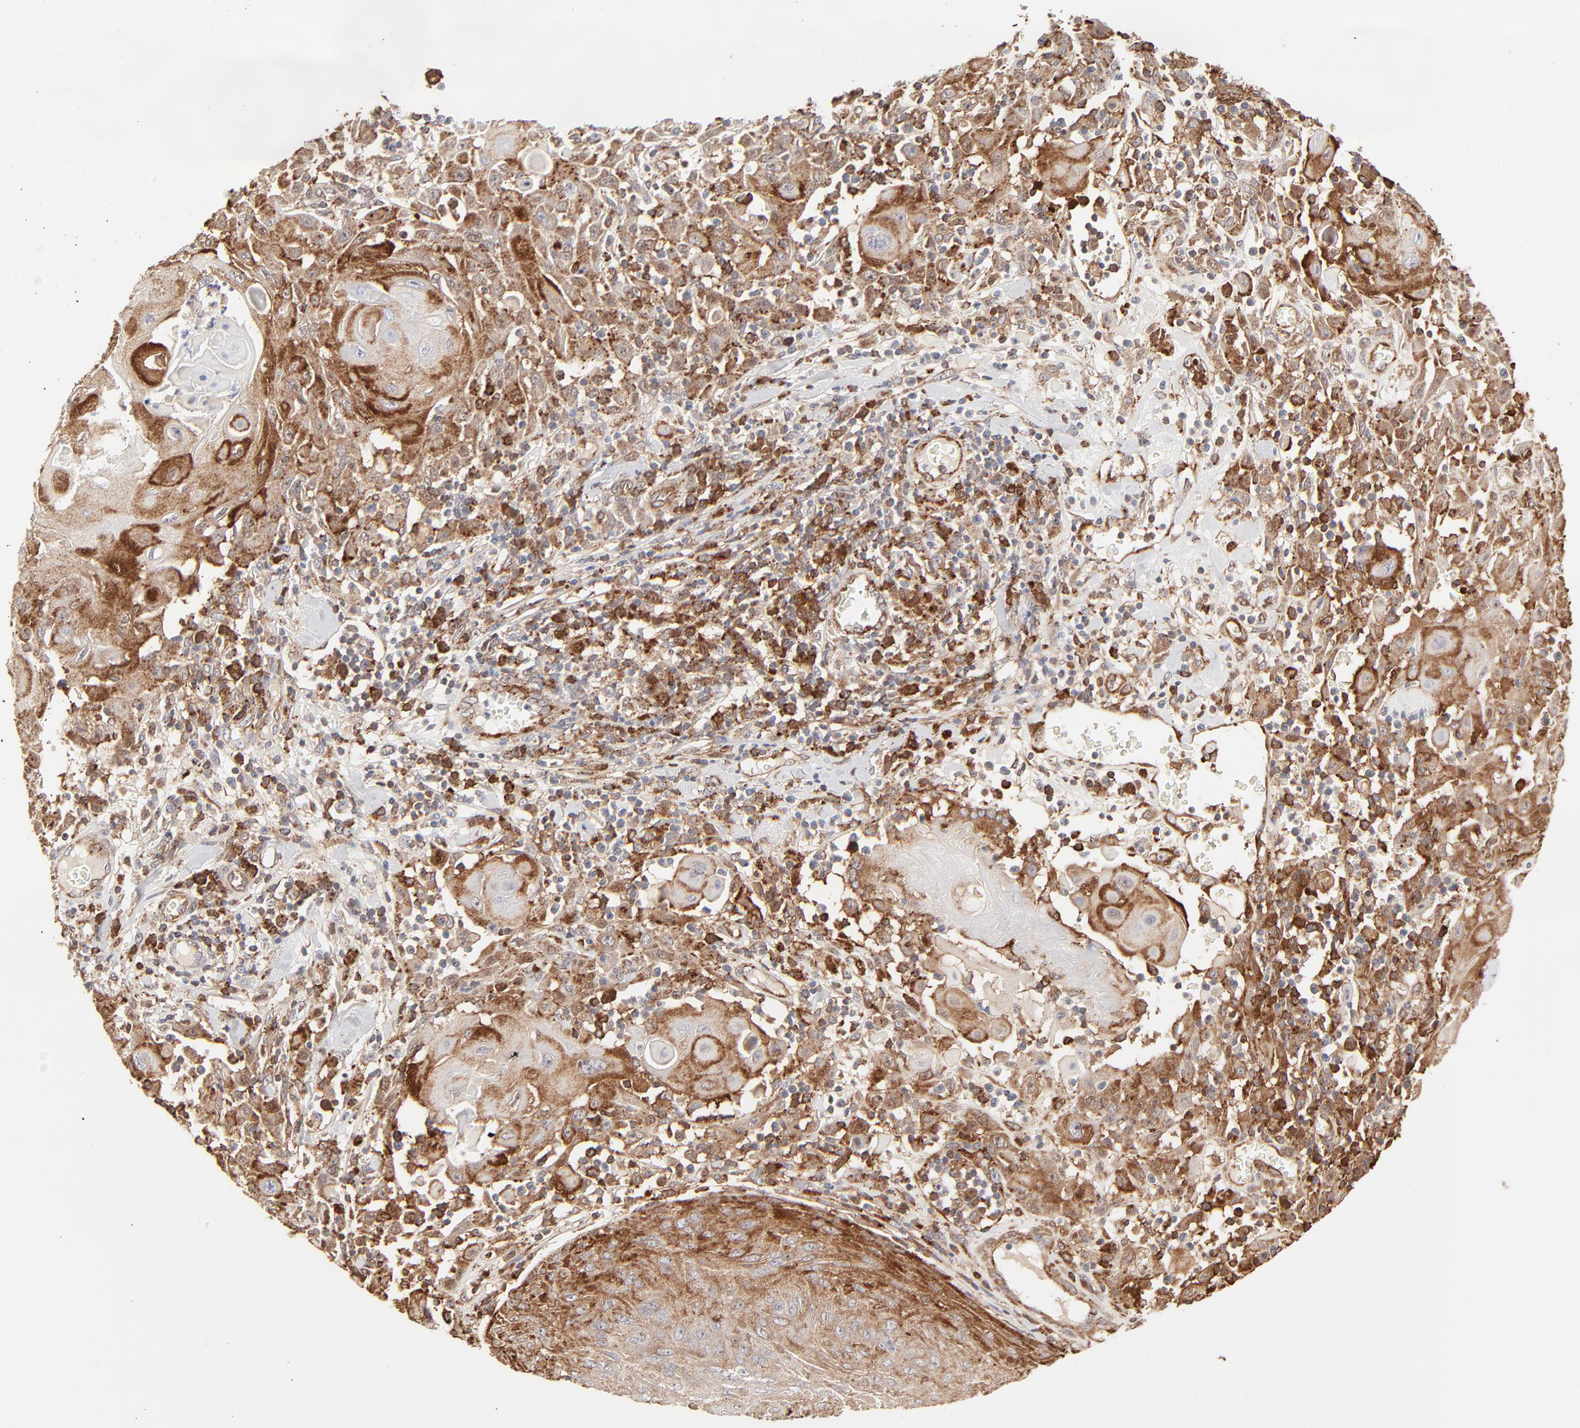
{"staining": {"intensity": "moderate", "quantity": "25%-75%", "location": "cytoplasmic/membranous"}, "tissue": "skin cancer", "cell_type": "Tumor cells", "image_type": "cancer", "snomed": [{"axis": "morphology", "description": "Squamous cell carcinoma, NOS"}, {"axis": "topography", "description": "Skin"}], "caption": "Human skin cancer (squamous cell carcinoma) stained with a brown dye exhibits moderate cytoplasmic/membranous positive positivity in about 25%-75% of tumor cells.", "gene": "CDK6", "patient": {"sex": "male", "age": 24}}